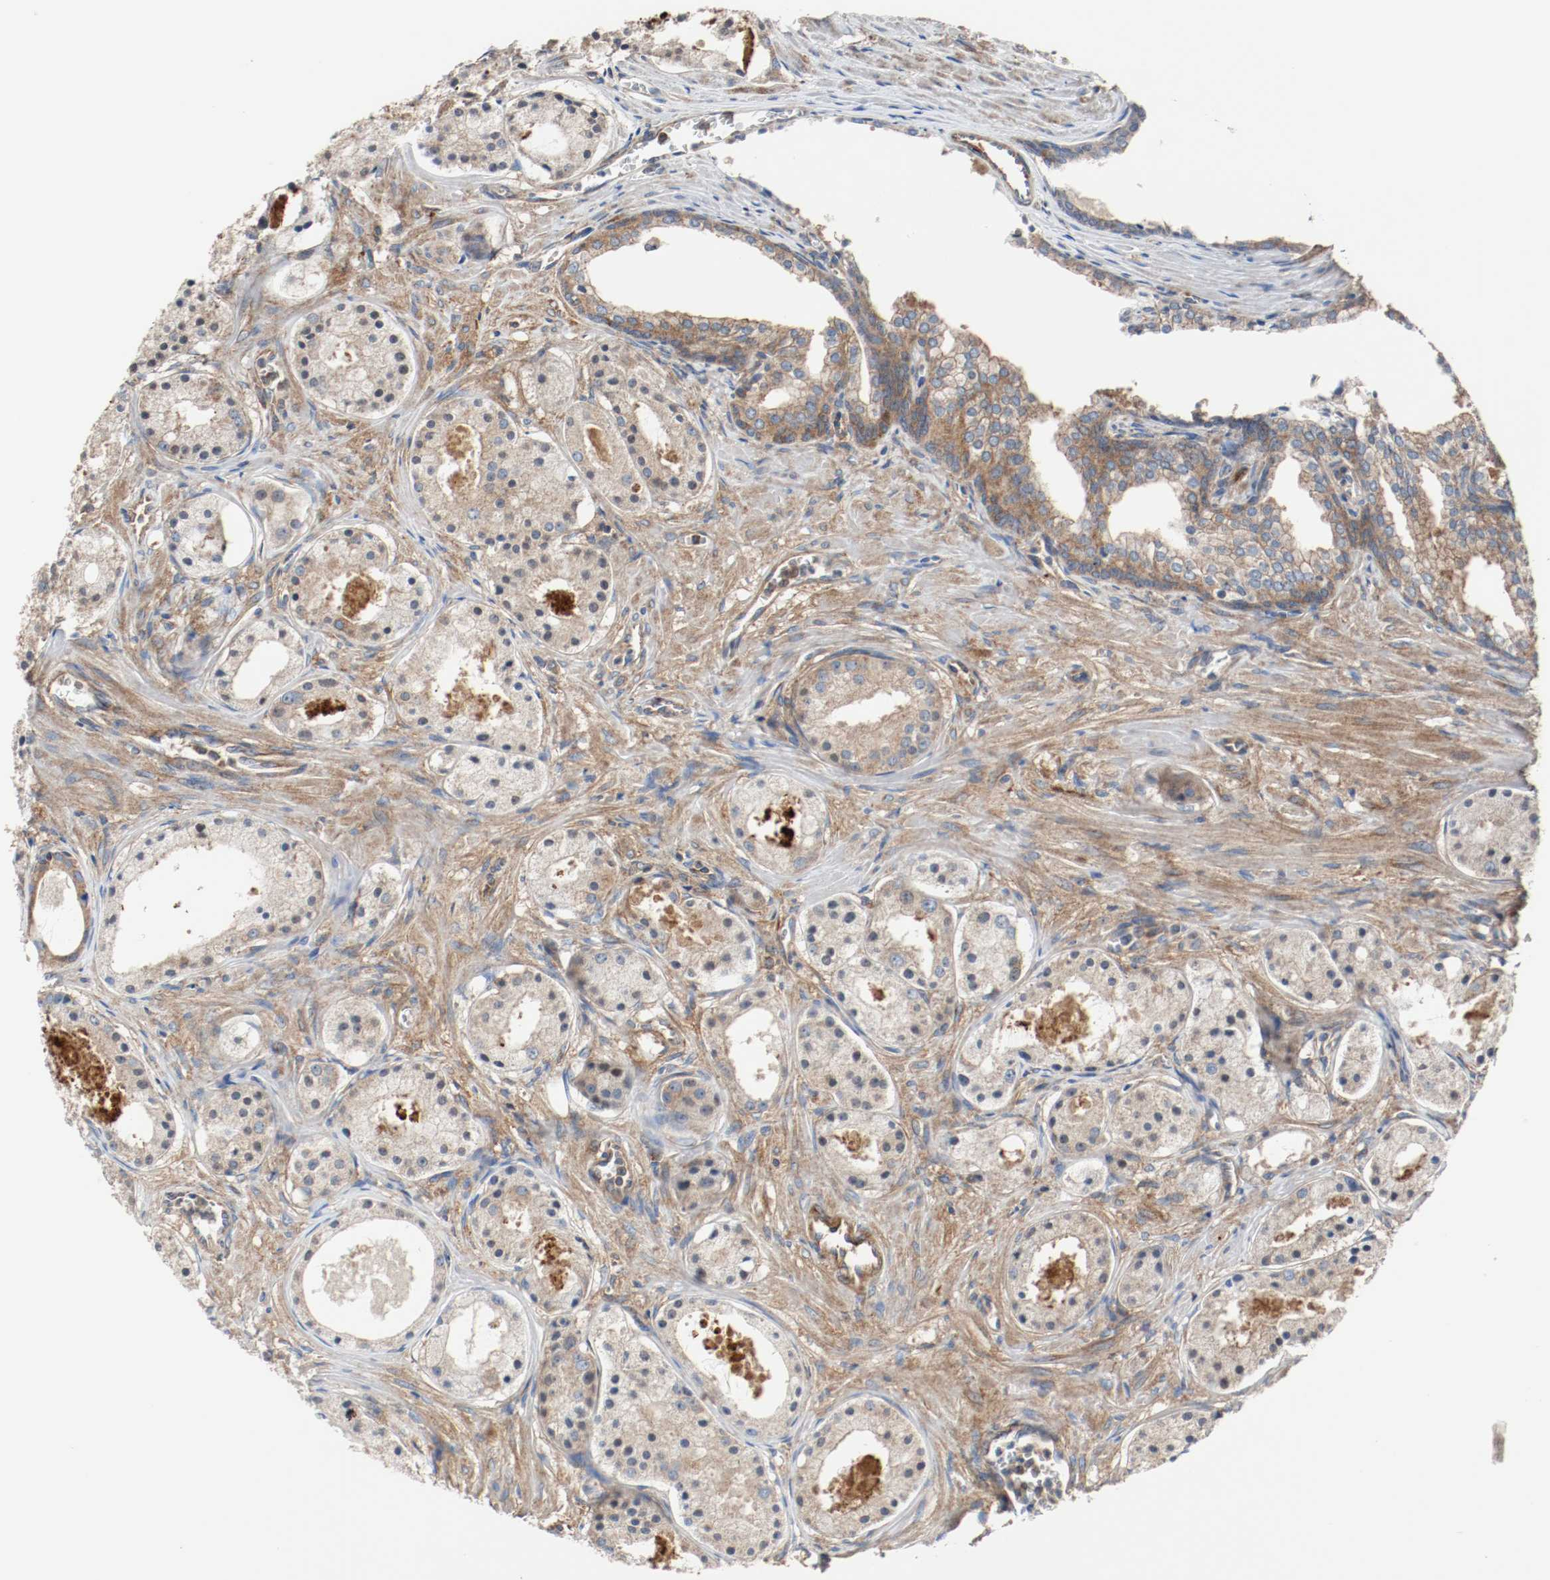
{"staining": {"intensity": "strong", "quantity": ">75%", "location": "cytoplasmic/membranous"}, "tissue": "prostate cancer", "cell_type": "Tumor cells", "image_type": "cancer", "snomed": [{"axis": "morphology", "description": "Adenocarcinoma, Low grade"}, {"axis": "topography", "description": "Prostate"}], "caption": "DAB (3,3'-diaminobenzidine) immunohistochemical staining of human prostate adenocarcinoma (low-grade) displays strong cytoplasmic/membranous protein positivity in about >75% of tumor cells.", "gene": "TUBA3D", "patient": {"sex": "male", "age": 57}}